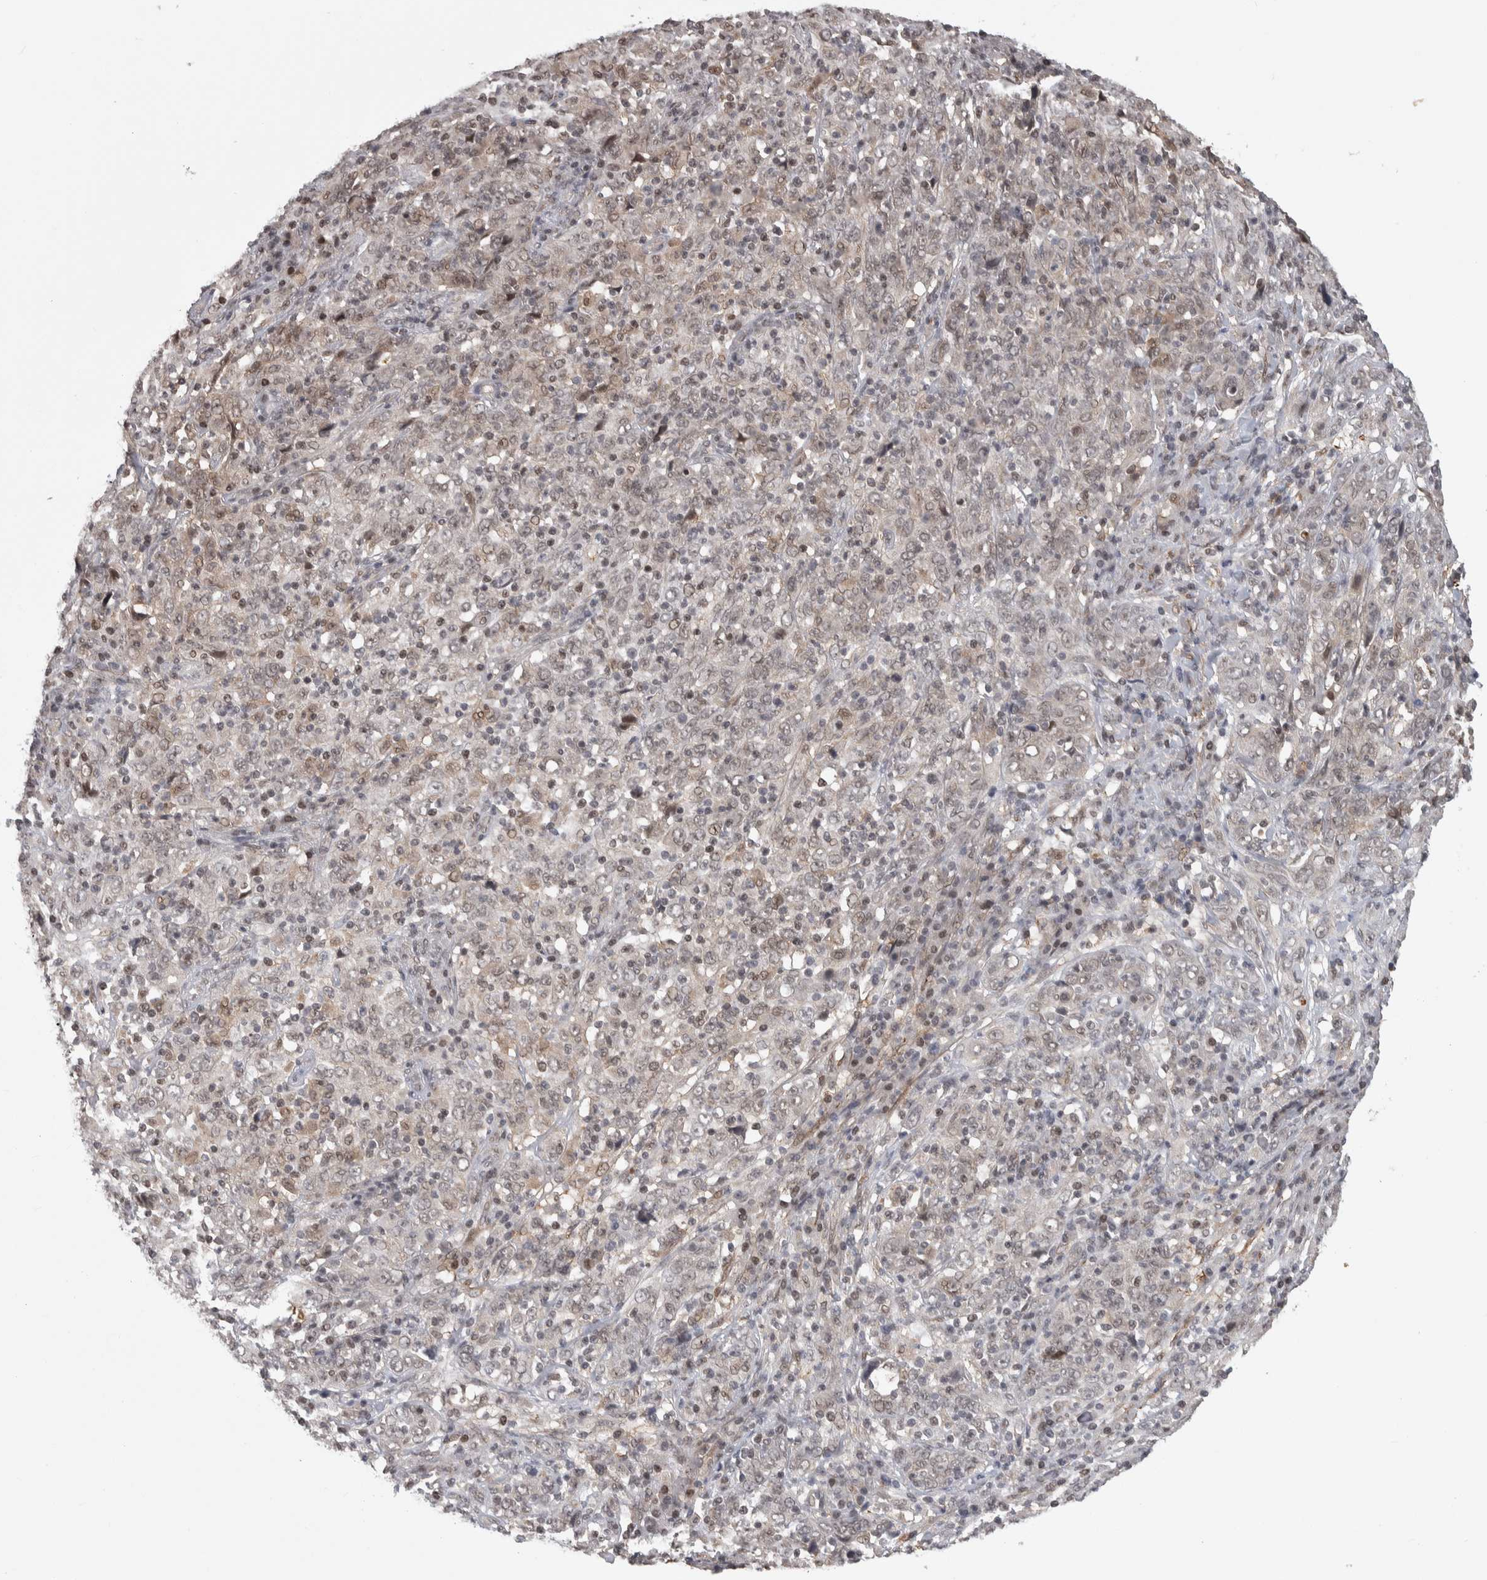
{"staining": {"intensity": "weak", "quantity": "25%-75%", "location": "nuclear"}, "tissue": "cervical cancer", "cell_type": "Tumor cells", "image_type": "cancer", "snomed": [{"axis": "morphology", "description": "Squamous cell carcinoma, NOS"}, {"axis": "topography", "description": "Cervix"}], "caption": "This is a photomicrograph of immunohistochemistry (IHC) staining of squamous cell carcinoma (cervical), which shows weak positivity in the nuclear of tumor cells.", "gene": "ZSCAN21", "patient": {"sex": "female", "age": 46}}